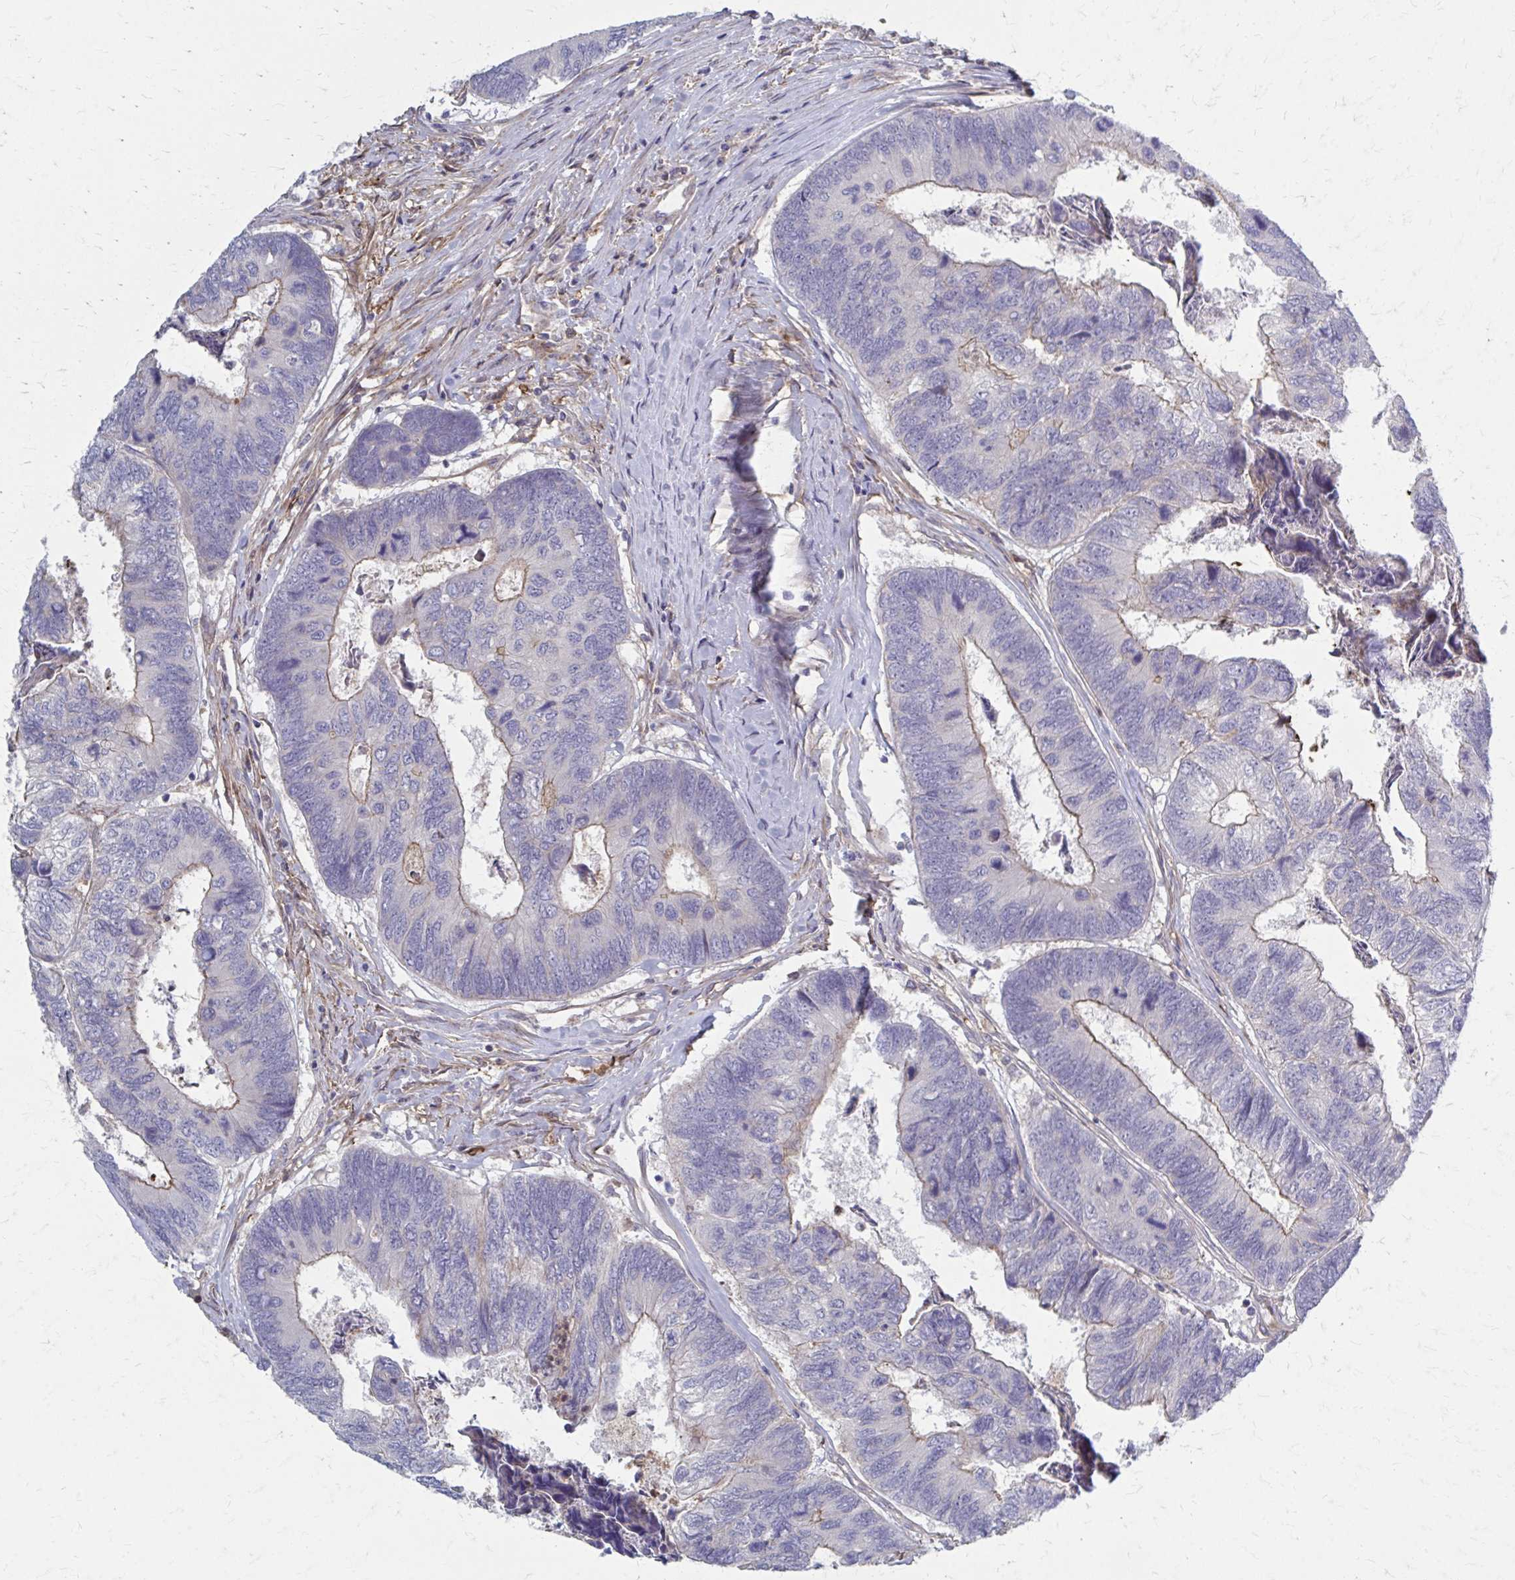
{"staining": {"intensity": "moderate", "quantity": "<25%", "location": "cytoplasmic/membranous"}, "tissue": "colorectal cancer", "cell_type": "Tumor cells", "image_type": "cancer", "snomed": [{"axis": "morphology", "description": "Adenocarcinoma, NOS"}, {"axis": "topography", "description": "Colon"}], "caption": "Protein analysis of adenocarcinoma (colorectal) tissue exhibits moderate cytoplasmic/membranous positivity in about <25% of tumor cells.", "gene": "MMP14", "patient": {"sex": "female", "age": 67}}